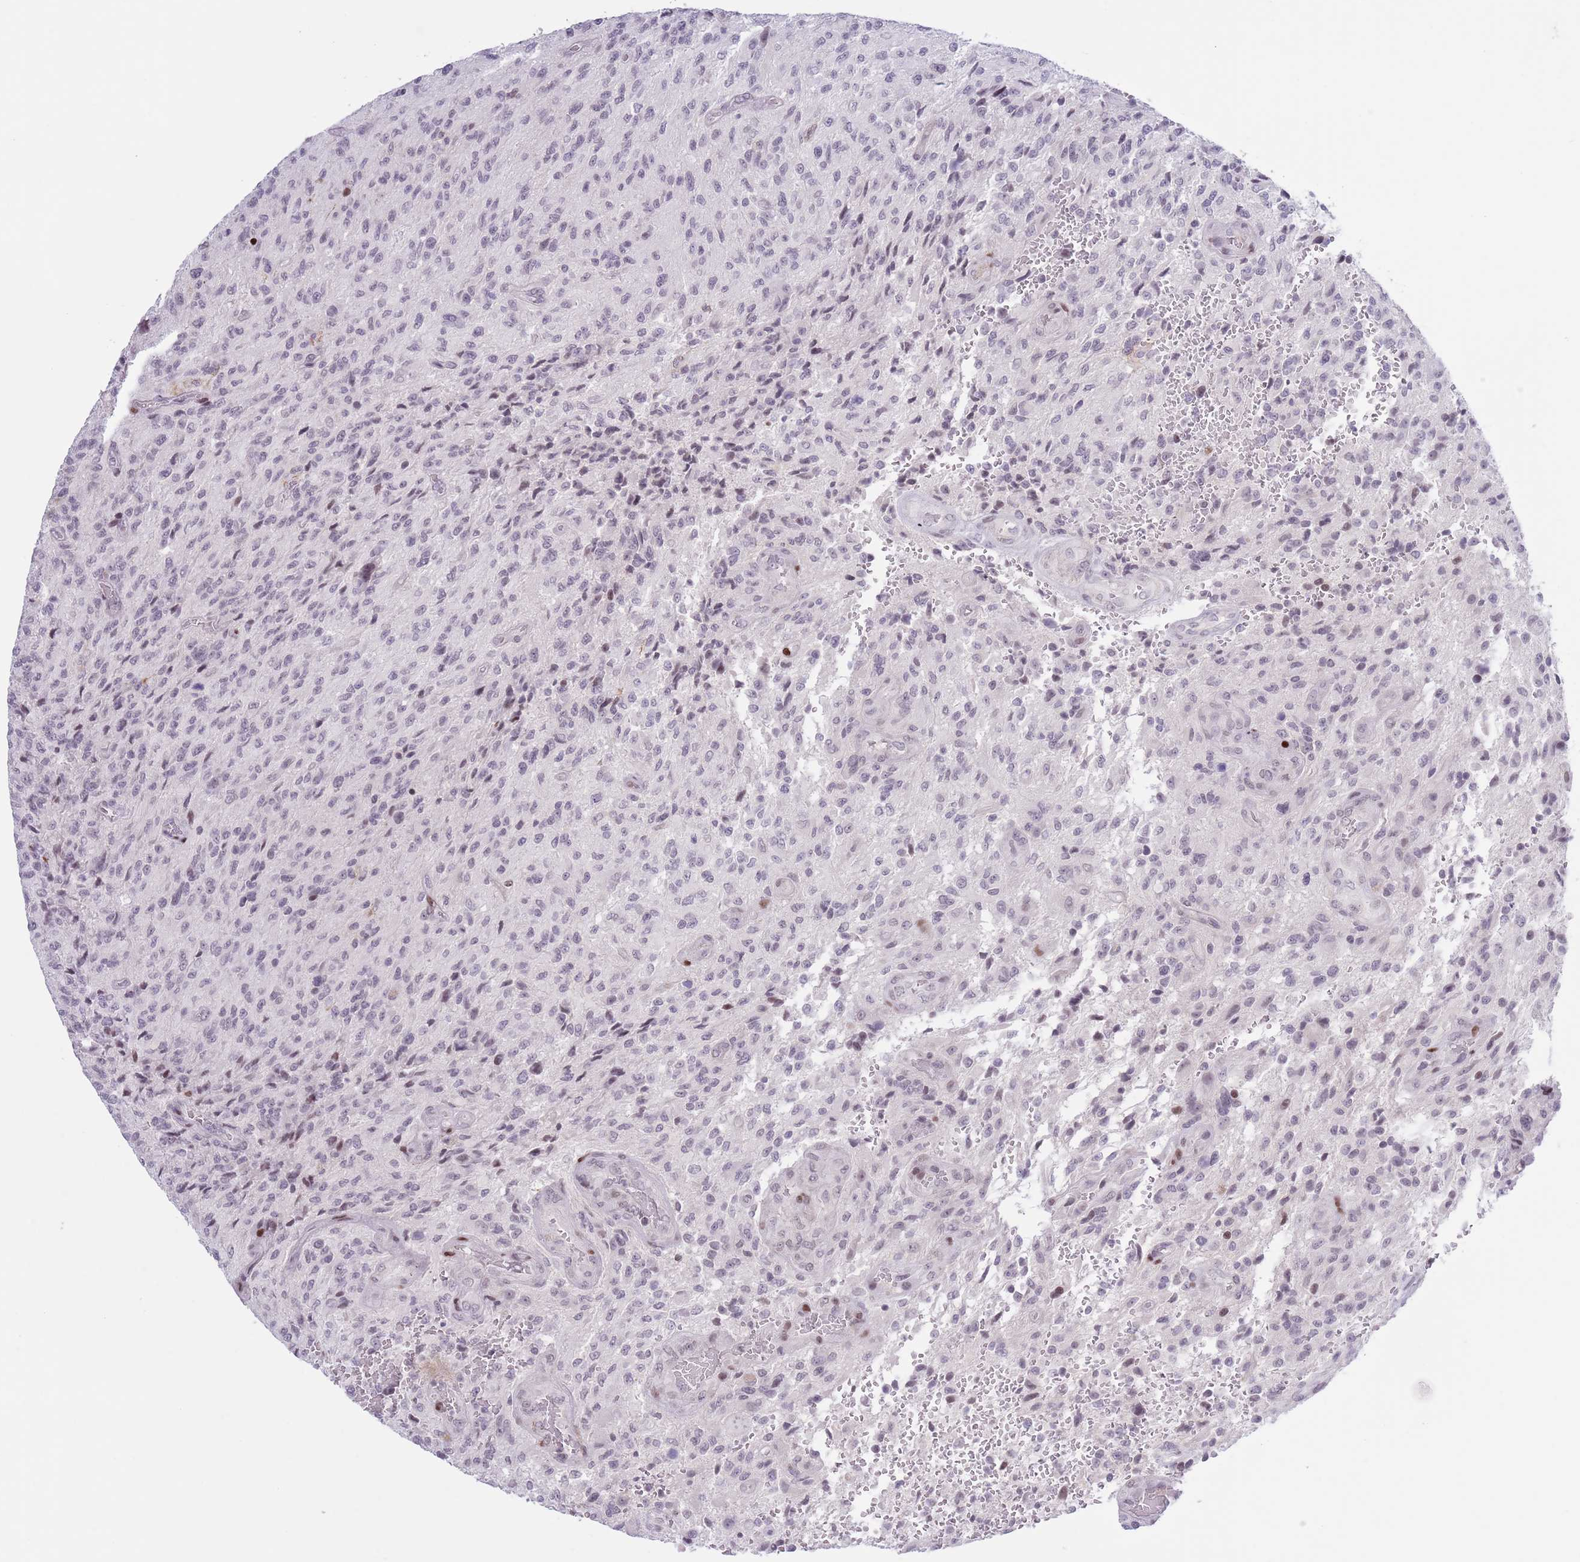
{"staining": {"intensity": "weak", "quantity": "25%-75%", "location": "nuclear"}, "tissue": "glioma", "cell_type": "Tumor cells", "image_type": "cancer", "snomed": [{"axis": "morphology", "description": "Normal tissue, NOS"}, {"axis": "morphology", "description": "Glioma, malignant, High grade"}, {"axis": "topography", "description": "Cerebral cortex"}], "caption": "Immunohistochemistry histopathology image of glioma stained for a protein (brown), which demonstrates low levels of weak nuclear positivity in approximately 25%-75% of tumor cells.", "gene": "MFSD10", "patient": {"sex": "male", "age": 56}}